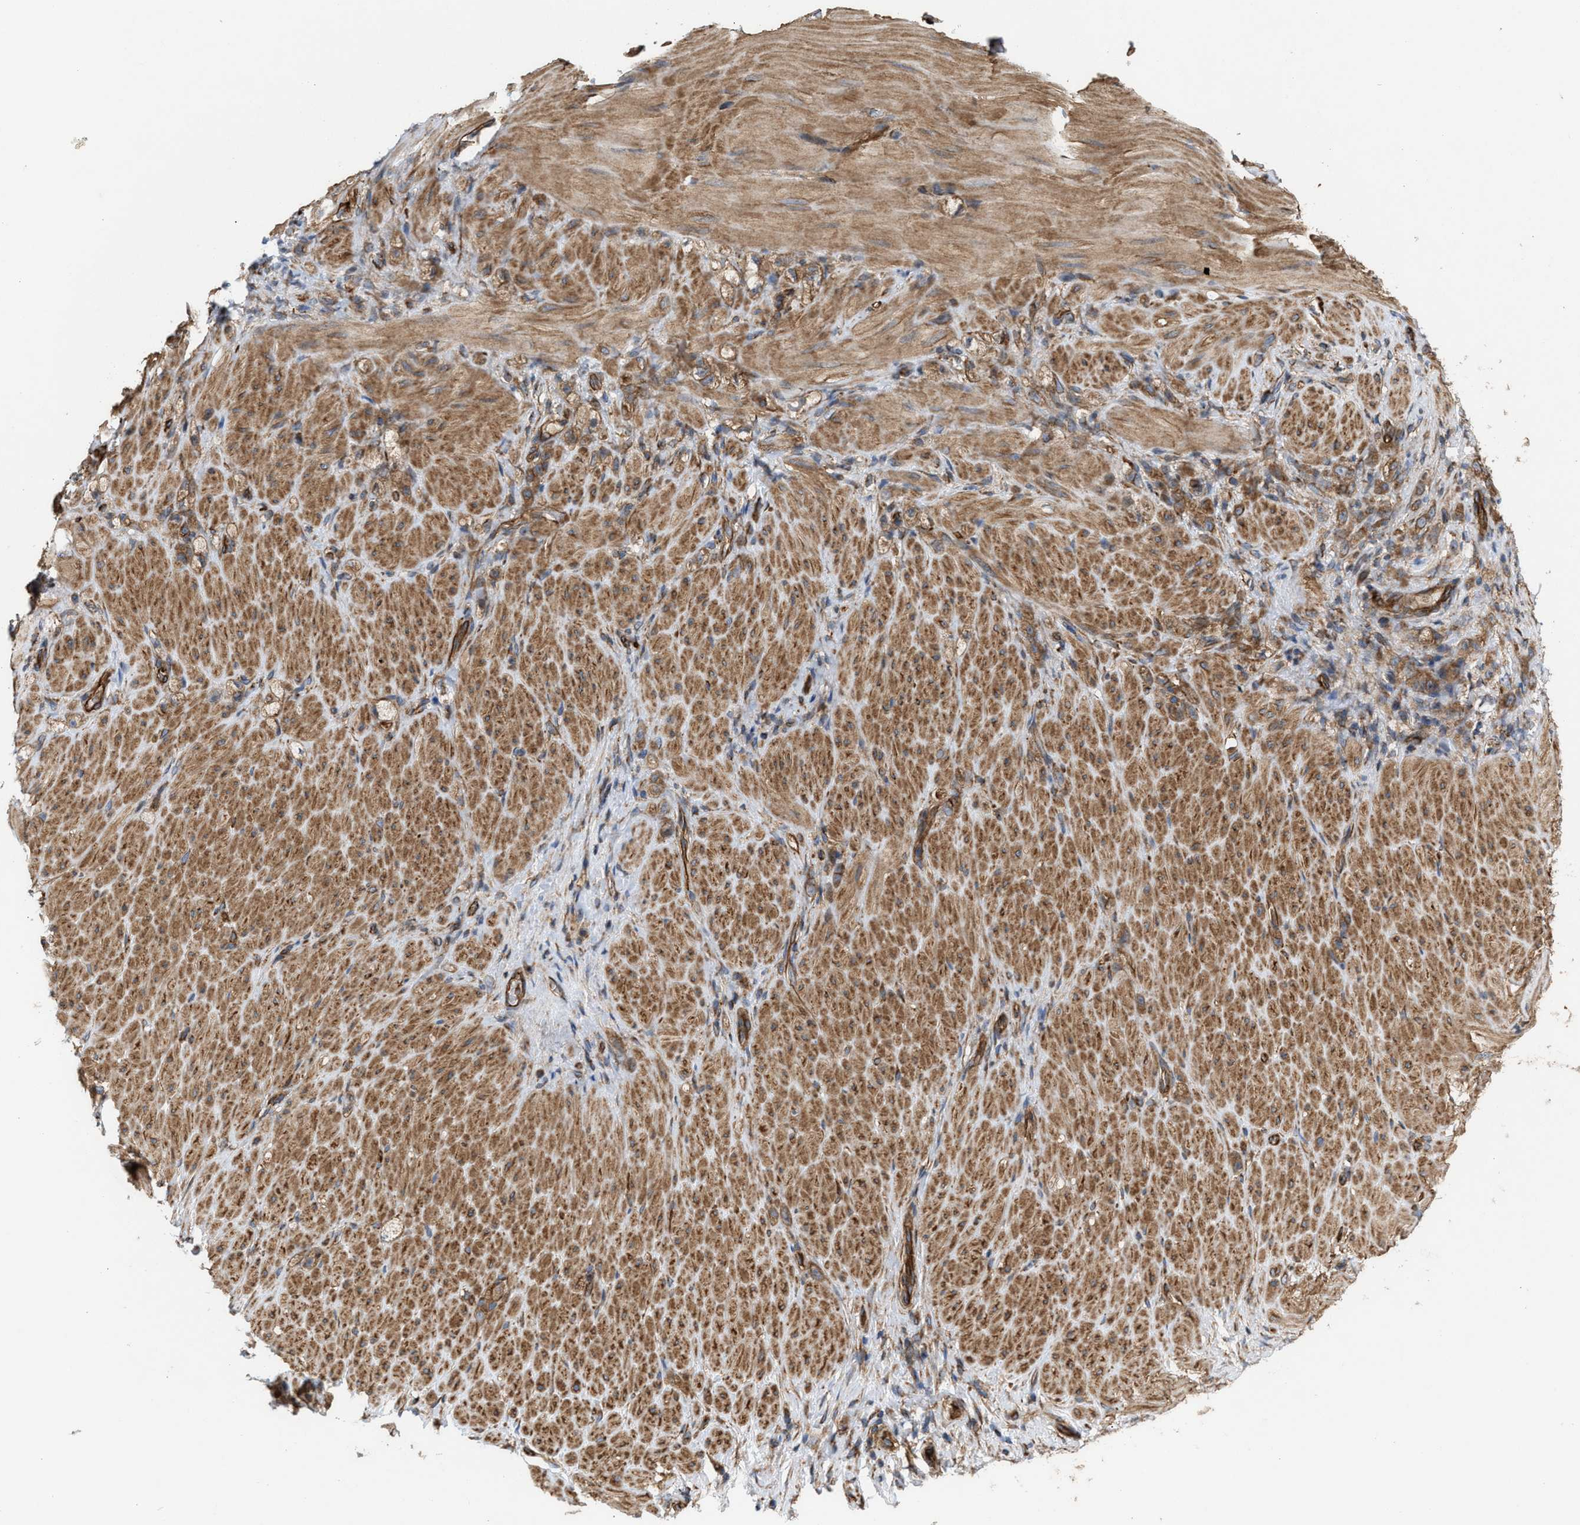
{"staining": {"intensity": "moderate", "quantity": ">75%", "location": "cytoplasmic/membranous"}, "tissue": "stomach cancer", "cell_type": "Tumor cells", "image_type": "cancer", "snomed": [{"axis": "morphology", "description": "Normal tissue, NOS"}, {"axis": "morphology", "description": "Adenocarcinoma, NOS"}, {"axis": "topography", "description": "Stomach"}], "caption": "Human adenocarcinoma (stomach) stained with a brown dye reveals moderate cytoplasmic/membranous positive expression in approximately >75% of tumor cells.", "gene": "EPS15L1", "patient": {"sex": "male", "age": 82}}